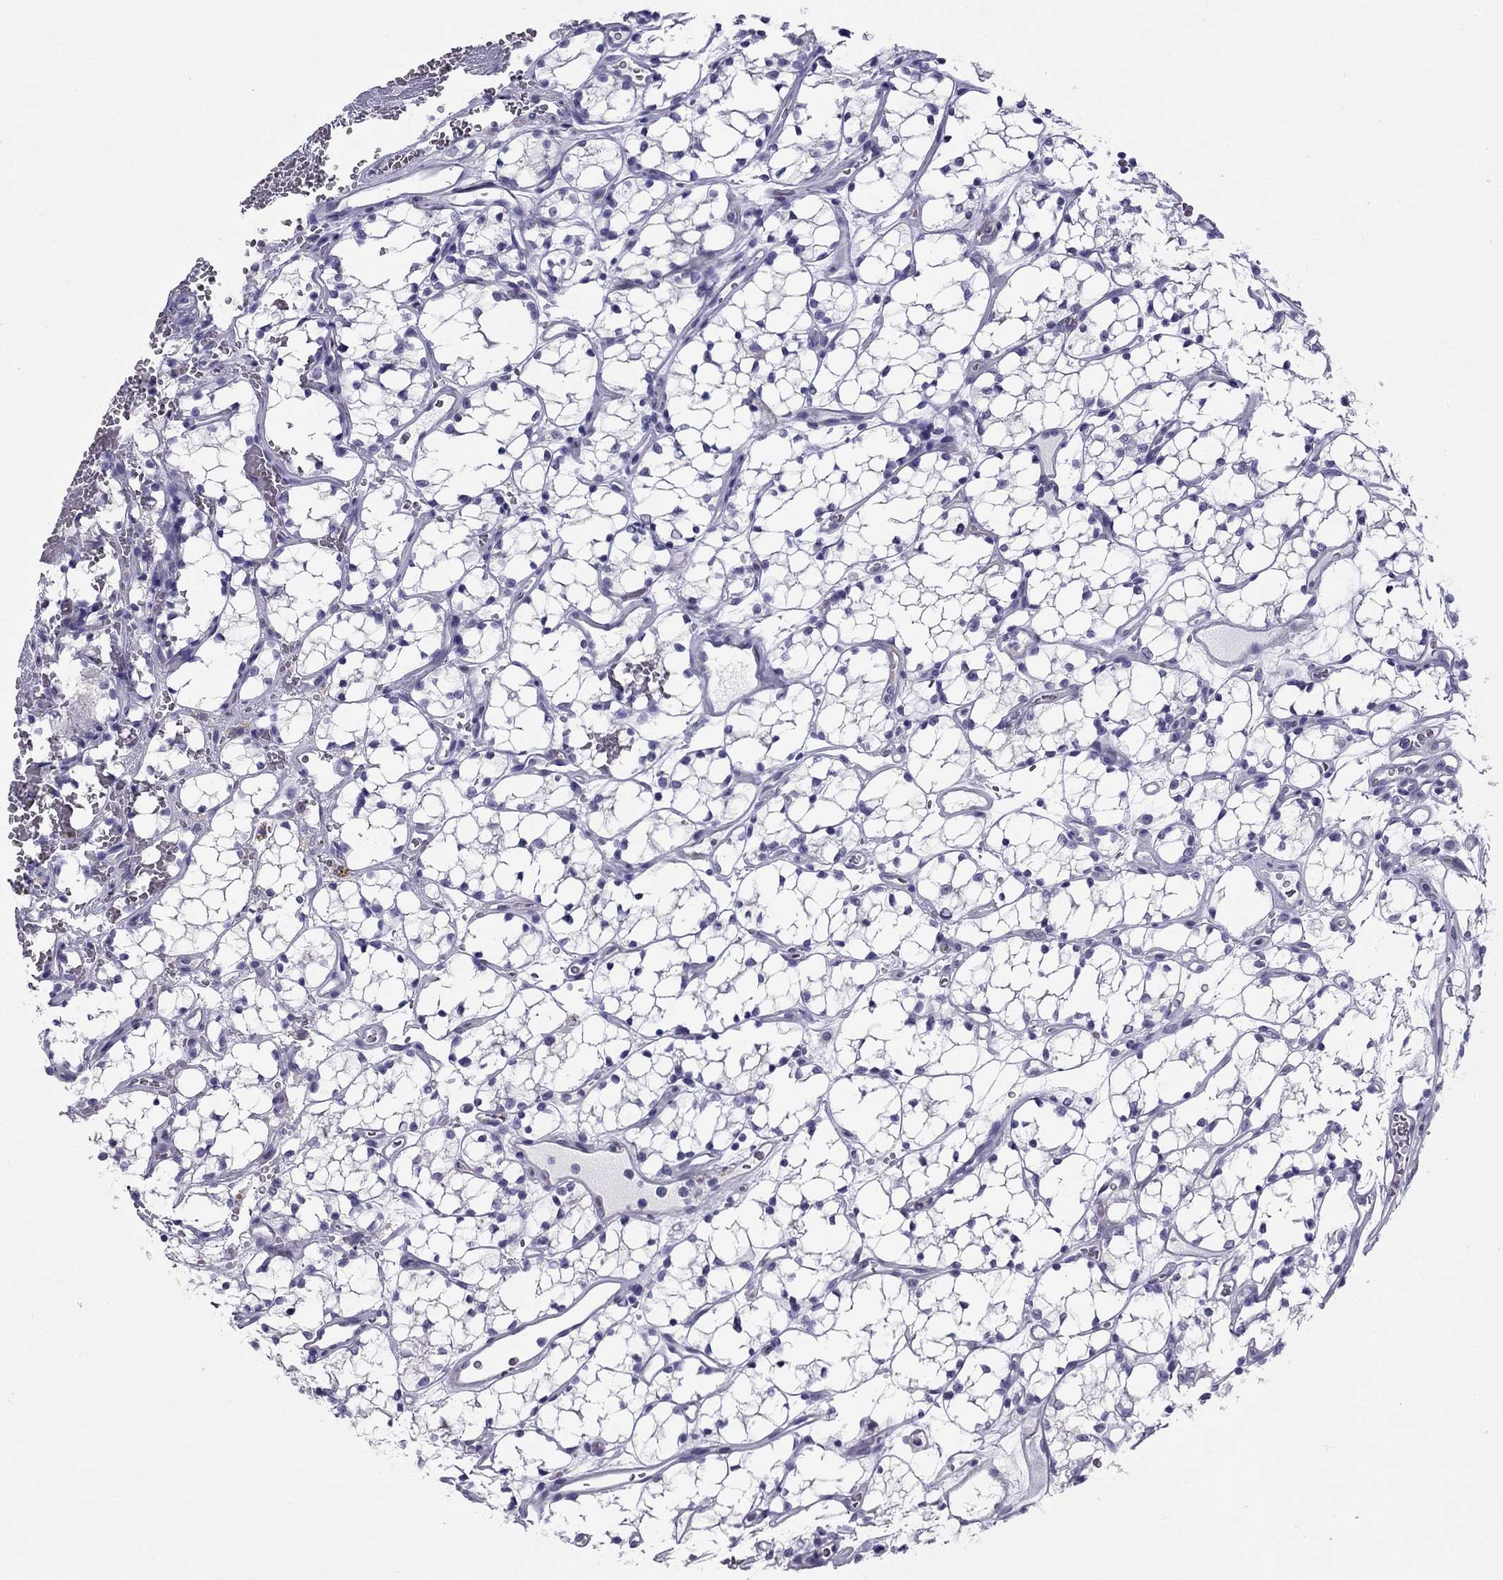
{"staining": {"intensity": "negative", "quantity": "none", "location": "none"}, "tissue": "renal cancer", "cell_type": "Tumor cells", "image_type": "cancer", "snomed": [{"axis": "morphology", "description": "Adenocarcinoma, NOS"}, {"axis": "topography", "description": "Kidney"}], "caption": "Immunohistochemistry micrograph of renal adenocarcinoma stained for a protein (brown), which exhibits no positivity in tumor cells.", "gene": "CROCC2", "patient": {"sex": "female", "age": 69}}